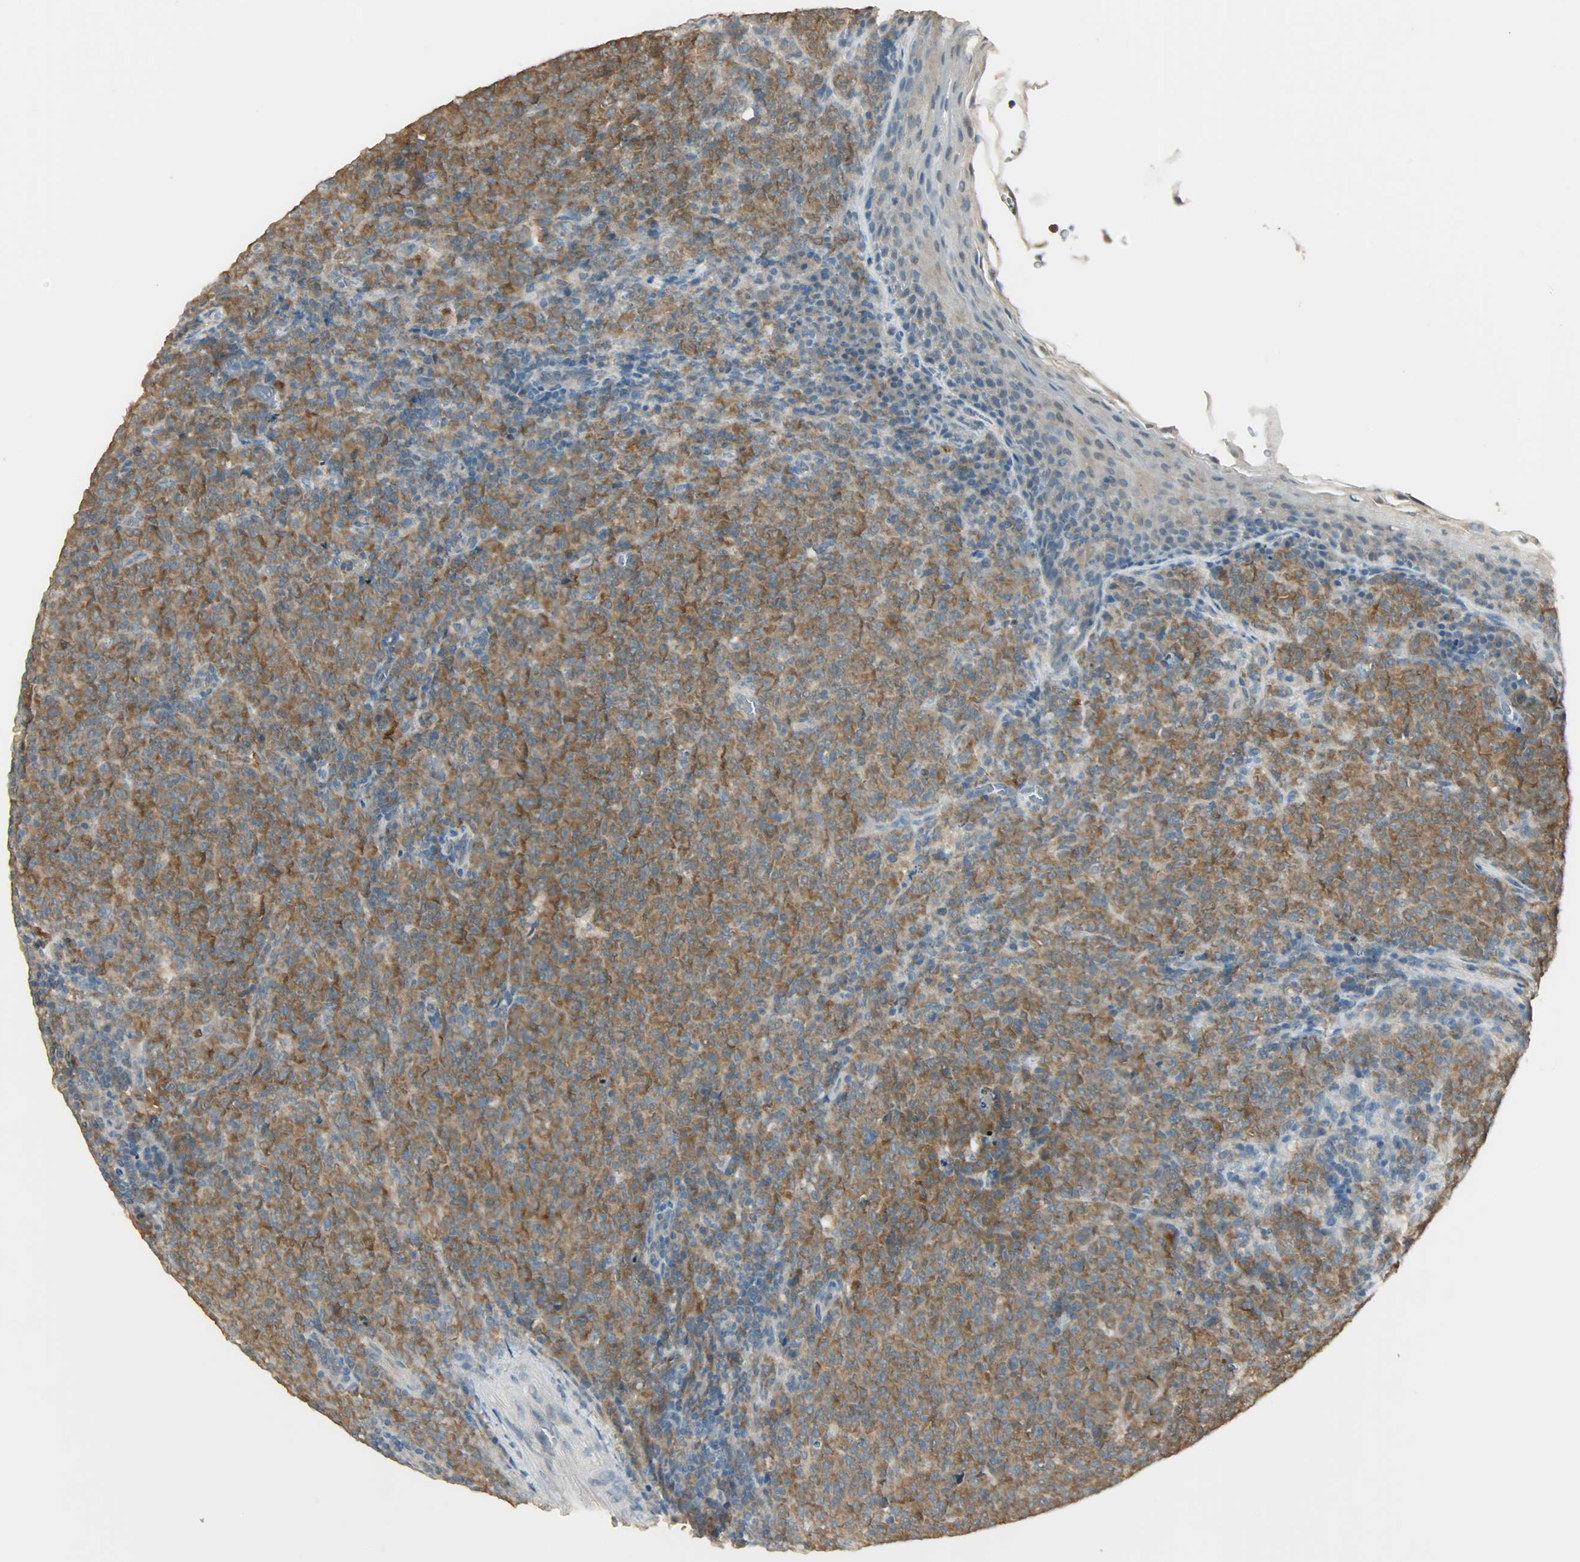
{"staining": {"intensity": "strong", "quantity": ">75%", "location": "cytoplasmic/membranous"}, "tissue": "lymphoma", "cell_type": "Tumor cells", "image_type": "cancer", "snomed": [{"axis": "morphology", "description": "Malignant lymphoma, non-Hodgkin's type, High grade"}, {"axis": "topography", "description": "Tonsil"}], "caption": "Immunohistochemical staining of human malignant lymphoma, non-Hodgkin's type (high-grade) demonstrates high levels of strong cytoplasmic/membranous protein positivity in approximately >75% of tumor cells. Nuclei are stained in blue.", "gene": "PRMT5", "patient": {"sex": "female", "age": 36}}